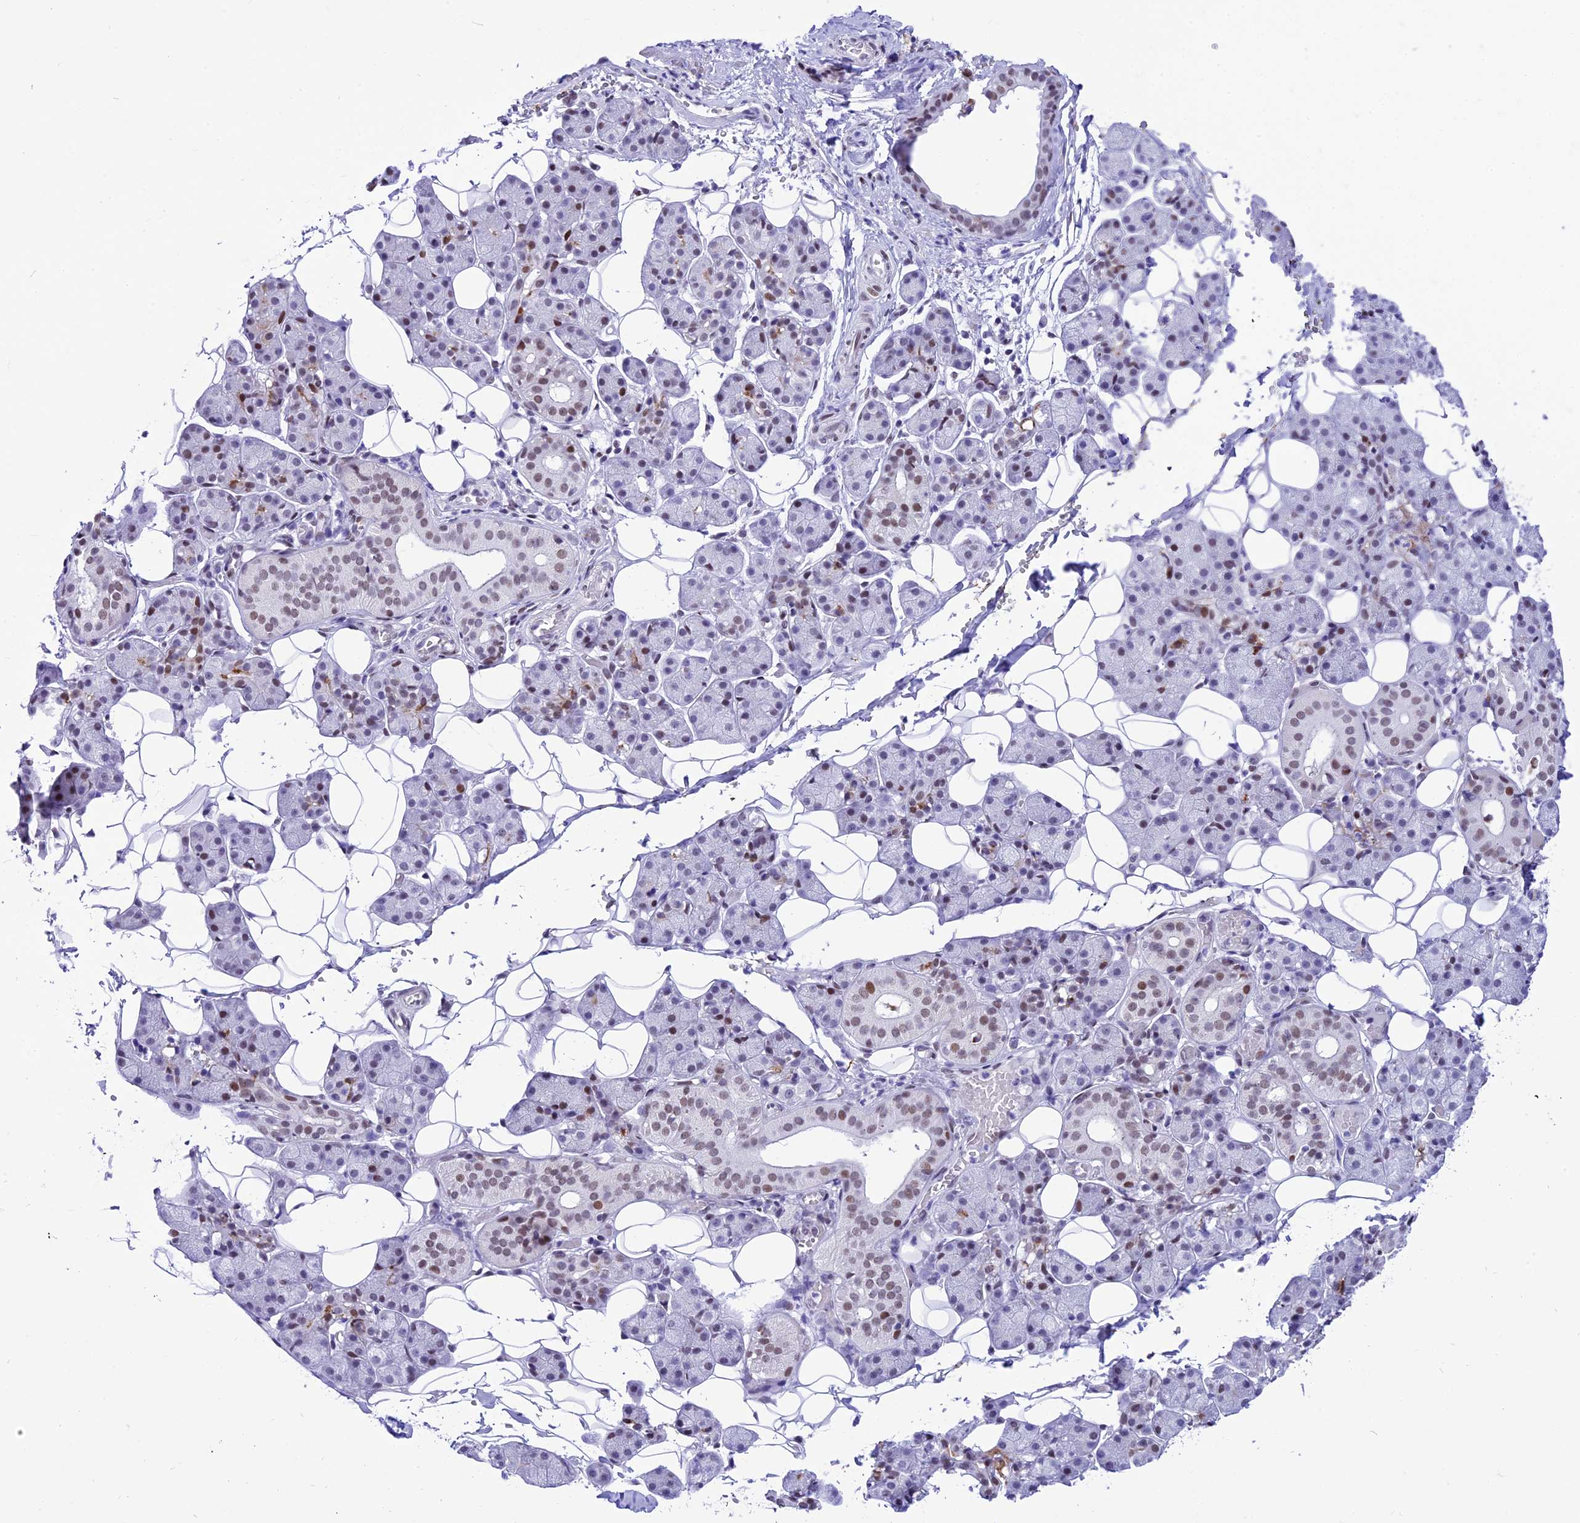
{"staining": {"intensity": "weak", "quantity": "<25%", "location": "nuclear"}, "tissue": "salivary gland", "cell_type": "Glandular cells", "image_type": "normal", "snomed": [{"axis": "morphology", "description": "Normal tissue, NOS"}, {"axis": "topography", "description": "Salivary gland"}], "caption": "Salivary gland was stained to show a protein in brown. There is no significant staining in glandular cells. Brightfield microscopy of immunohistochemistry (IHC) stained with DAB (3,3'-diaminobenzidine) (brown) and hematoxylin (blue), captured at high magnification.", "gene": "RPS6KB1", "patient": {"sex": "female", "age": 33}}